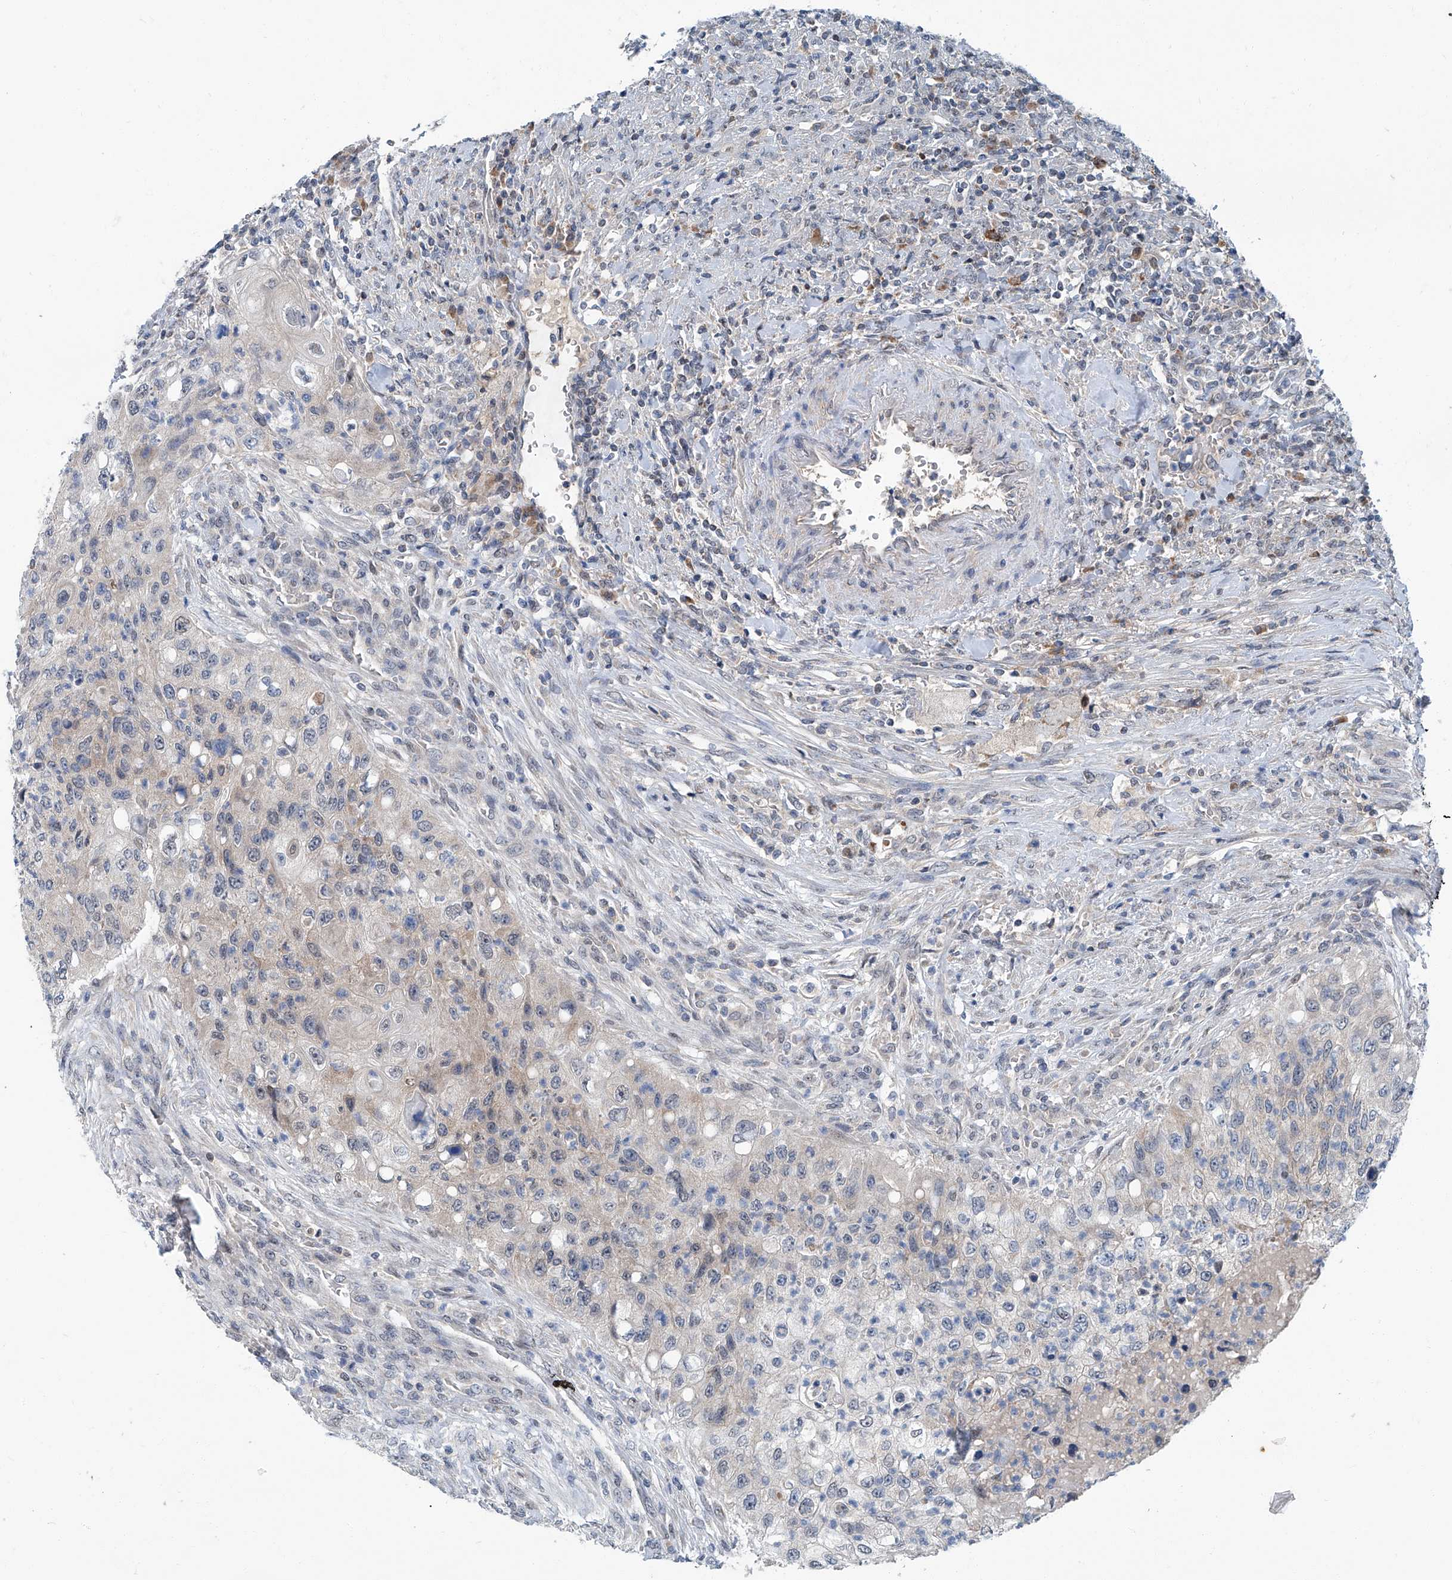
{"staining": {"intensity": "weak", "quantity": "<25%", "location": "cytoplasmic/membranous"}, "tissue": "urothelial cancer", "cell_type": "Tumor cells", "image_type": "cancer", "snomed": [{"axis": "morphology", "description": "Urothelial carcinoma, High grade"}, {"axis": "topography", "description": "Urinary bladder"}], "caption": "High power microscopy image of an immunohistochemistry photomicrograph of high-grade urothelial carcinoma, revealing no significant positivity in tumor cells.", "gene": "CLK1", "patient": {"sex": "female", "age": 60}}